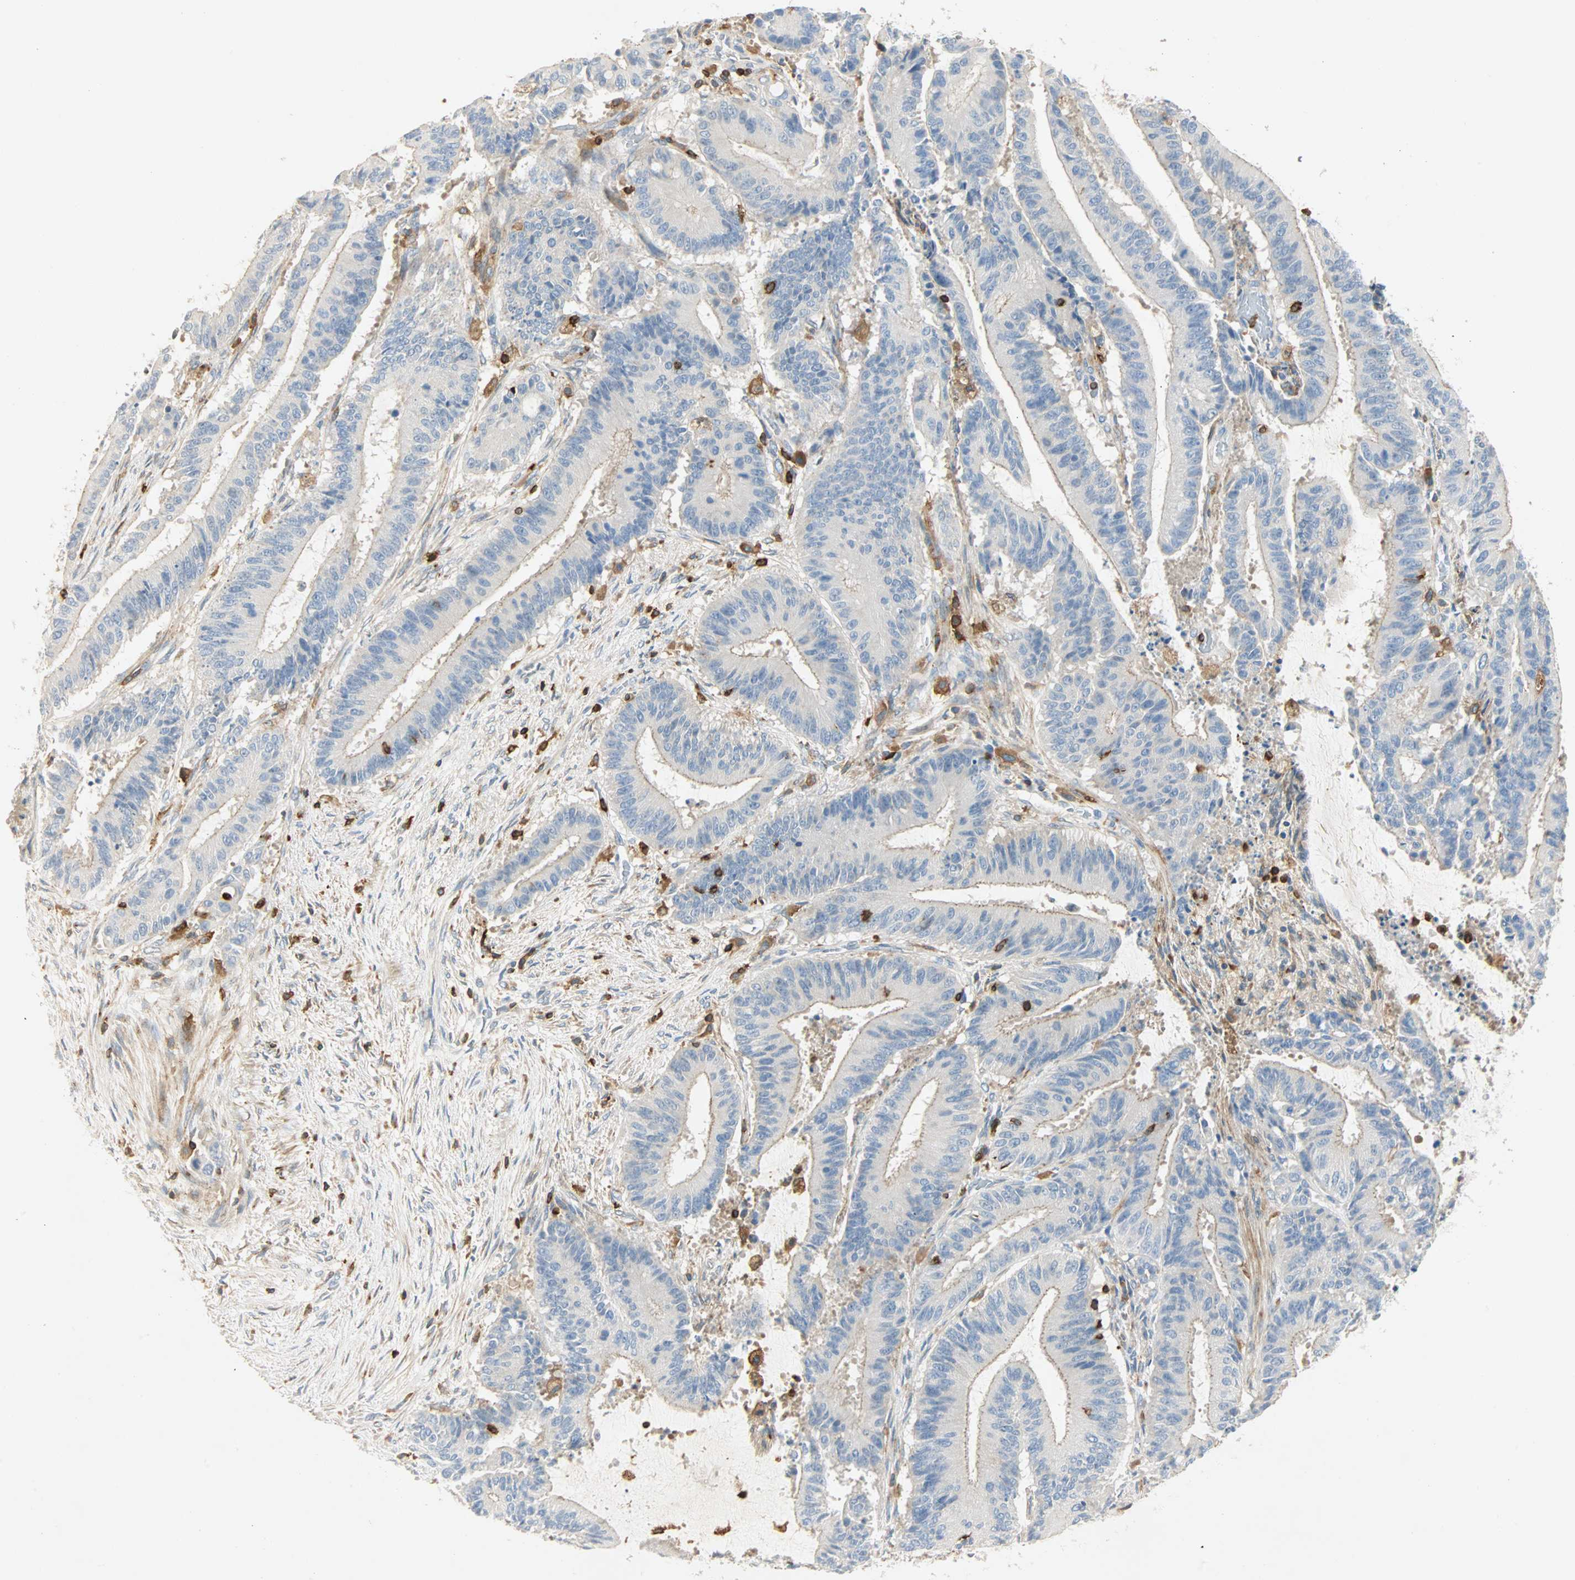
{"staining": {"intensity": "negative", "quantity": "none", "location": "none"}, "tissue": "liver cancer", "cell_type": "Tumor cells", "image_type": "cancer", "snomed": [{"axis": "morphology", "description": "Cholangiocarcinoma"}, {"axis": "topography", "description": "Liver"}], "caption": "There is no significant positivity in tumor cells of cholangiocarcinoma (liver).", "gene": "FMNL1", "patient": {"sex": "female", "age": 73}}